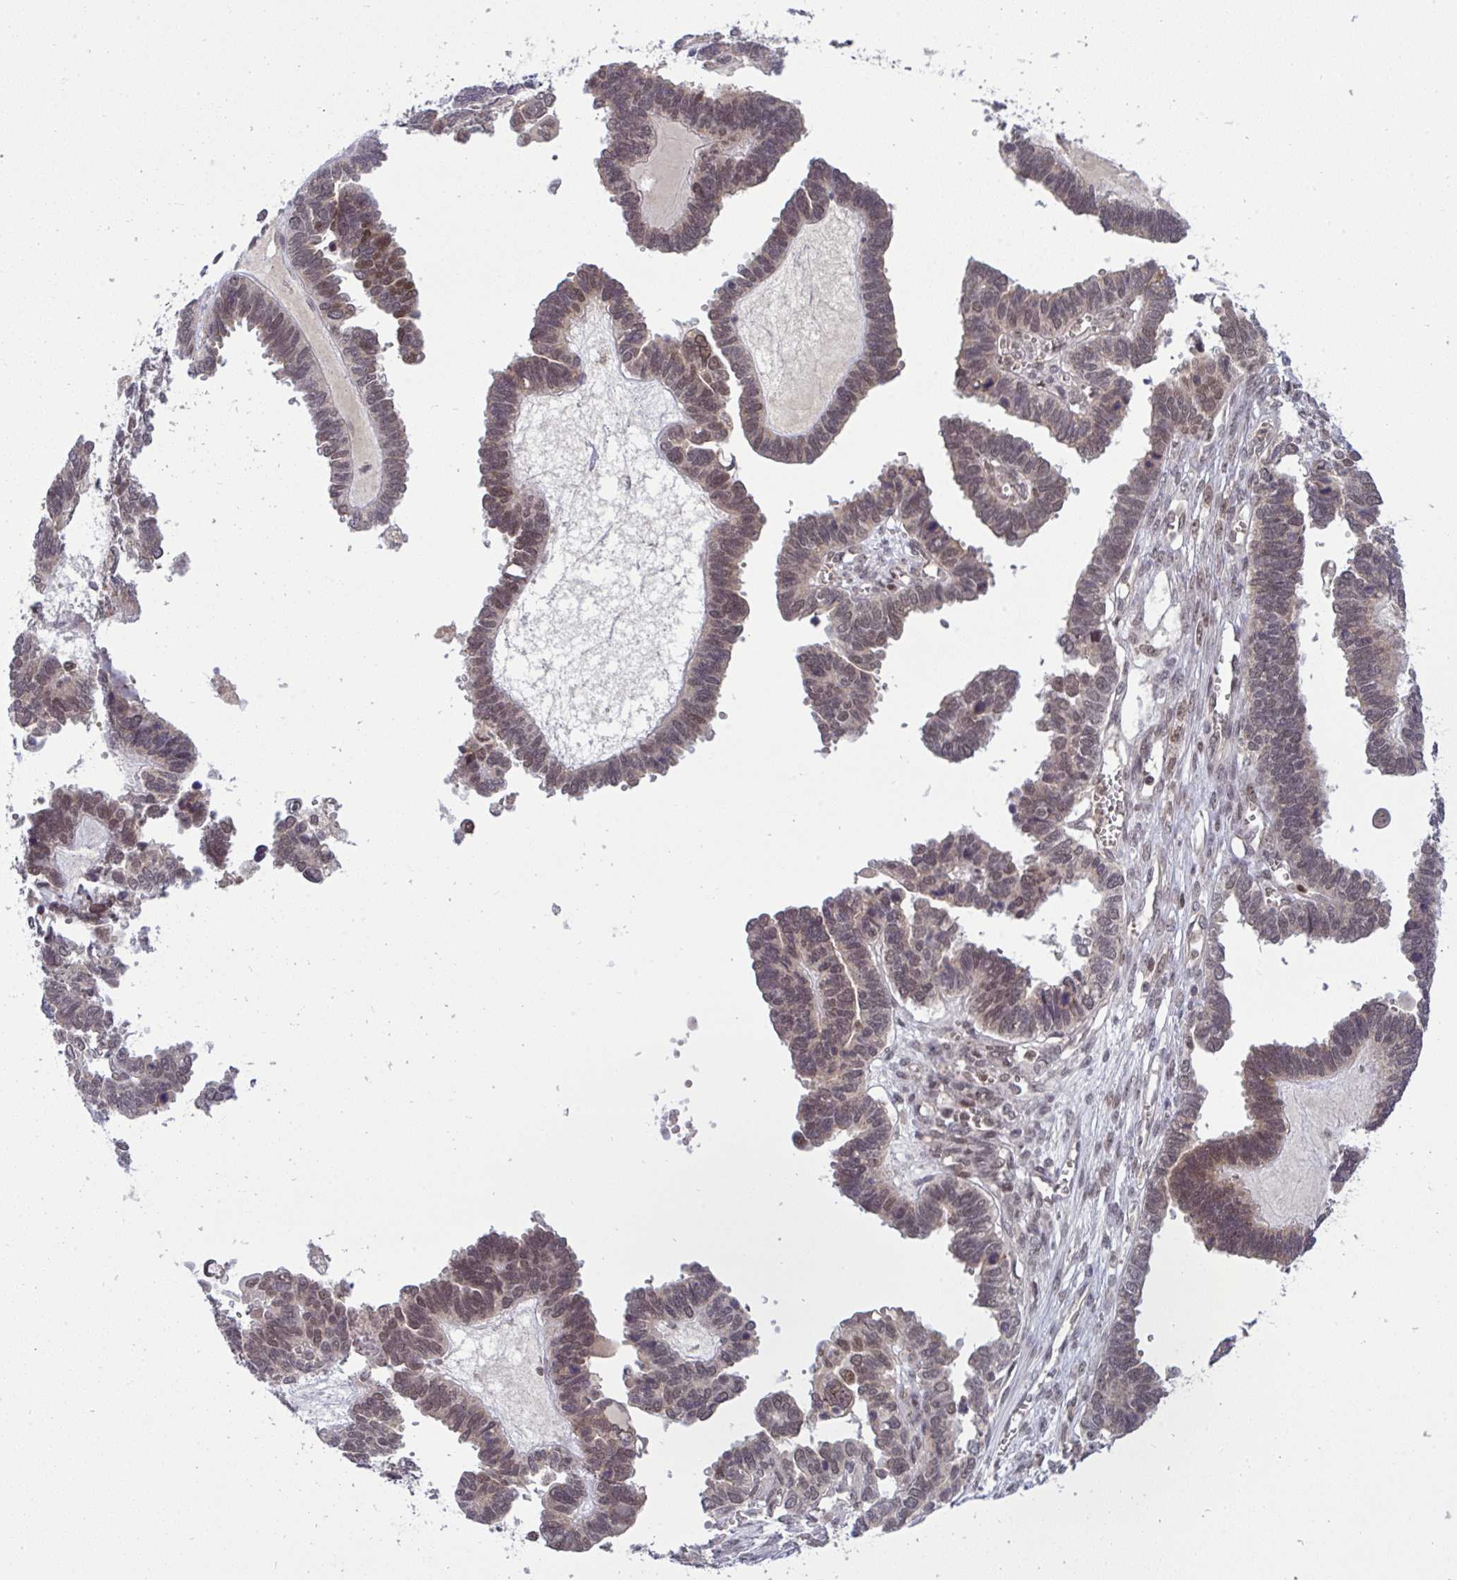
{"staining": {"intensity": "moderate", "quantity": ">75%", "location": "nuclear"}, "tissue": "ovarian cancer", "cell_type": "Tumor cells", "image_type": "cancer", "snomed": [{"axis": "morphology", "description": "Cystadenocarcinoma, serous, NOS"}, {"axis": "topography", "description": "Ovary"}], "caption": "Immunohistochemical staining of ovarian serous cystadenocarcinoma exhibits medium levels of moderate nuclear staining in approximately >75% of tumor cells.", "gene": "KLF2", "patient": {"sex": "female", "age": 51}}